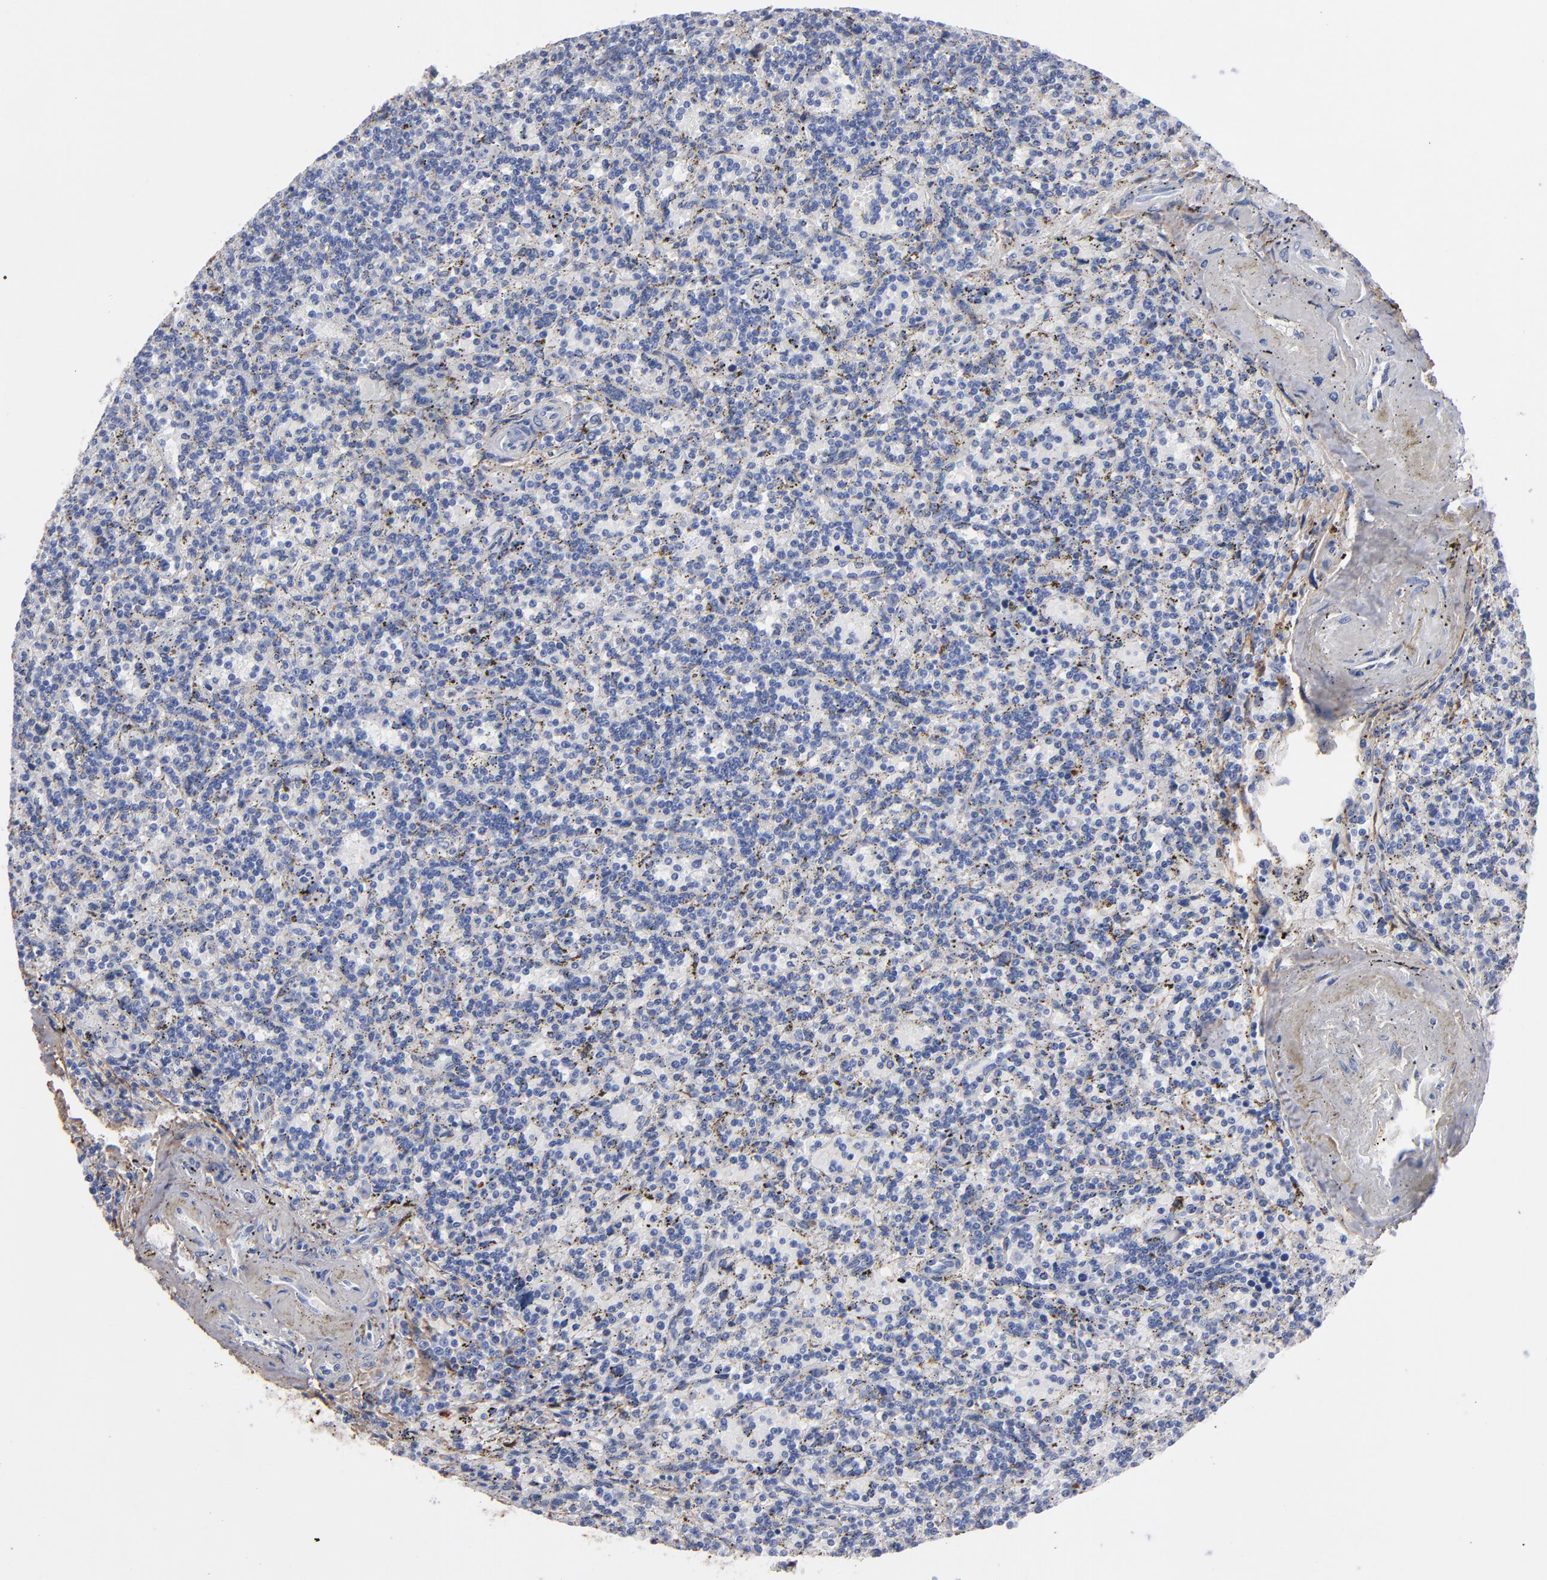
{"staining": {"intensity": "negative", "quantity": "none", "location": "none"}, "tissue": "lymphoma", "cell_type": "Tumor cells", "image_type": "cancer", "snomed": [{"axis": "morphology", "description": "Malignant lymphoma, non-Hodgkin's type, Low grade"}, {"axis": "topography", "description": "Spleen"}], "caption": "A photomicrograph of malignant lymphoma, non-Hodgkin's type (low-grade) stained for a protein shows no brown staining in tumor cells. The staining was performed using DAB to visualize the protein expression in brown, while the nuclei were stained in blue with hematoxylin (Magnification: 20x).", "gene": "EMILIN1", "patient": {"sex": "male", "age": 73}}